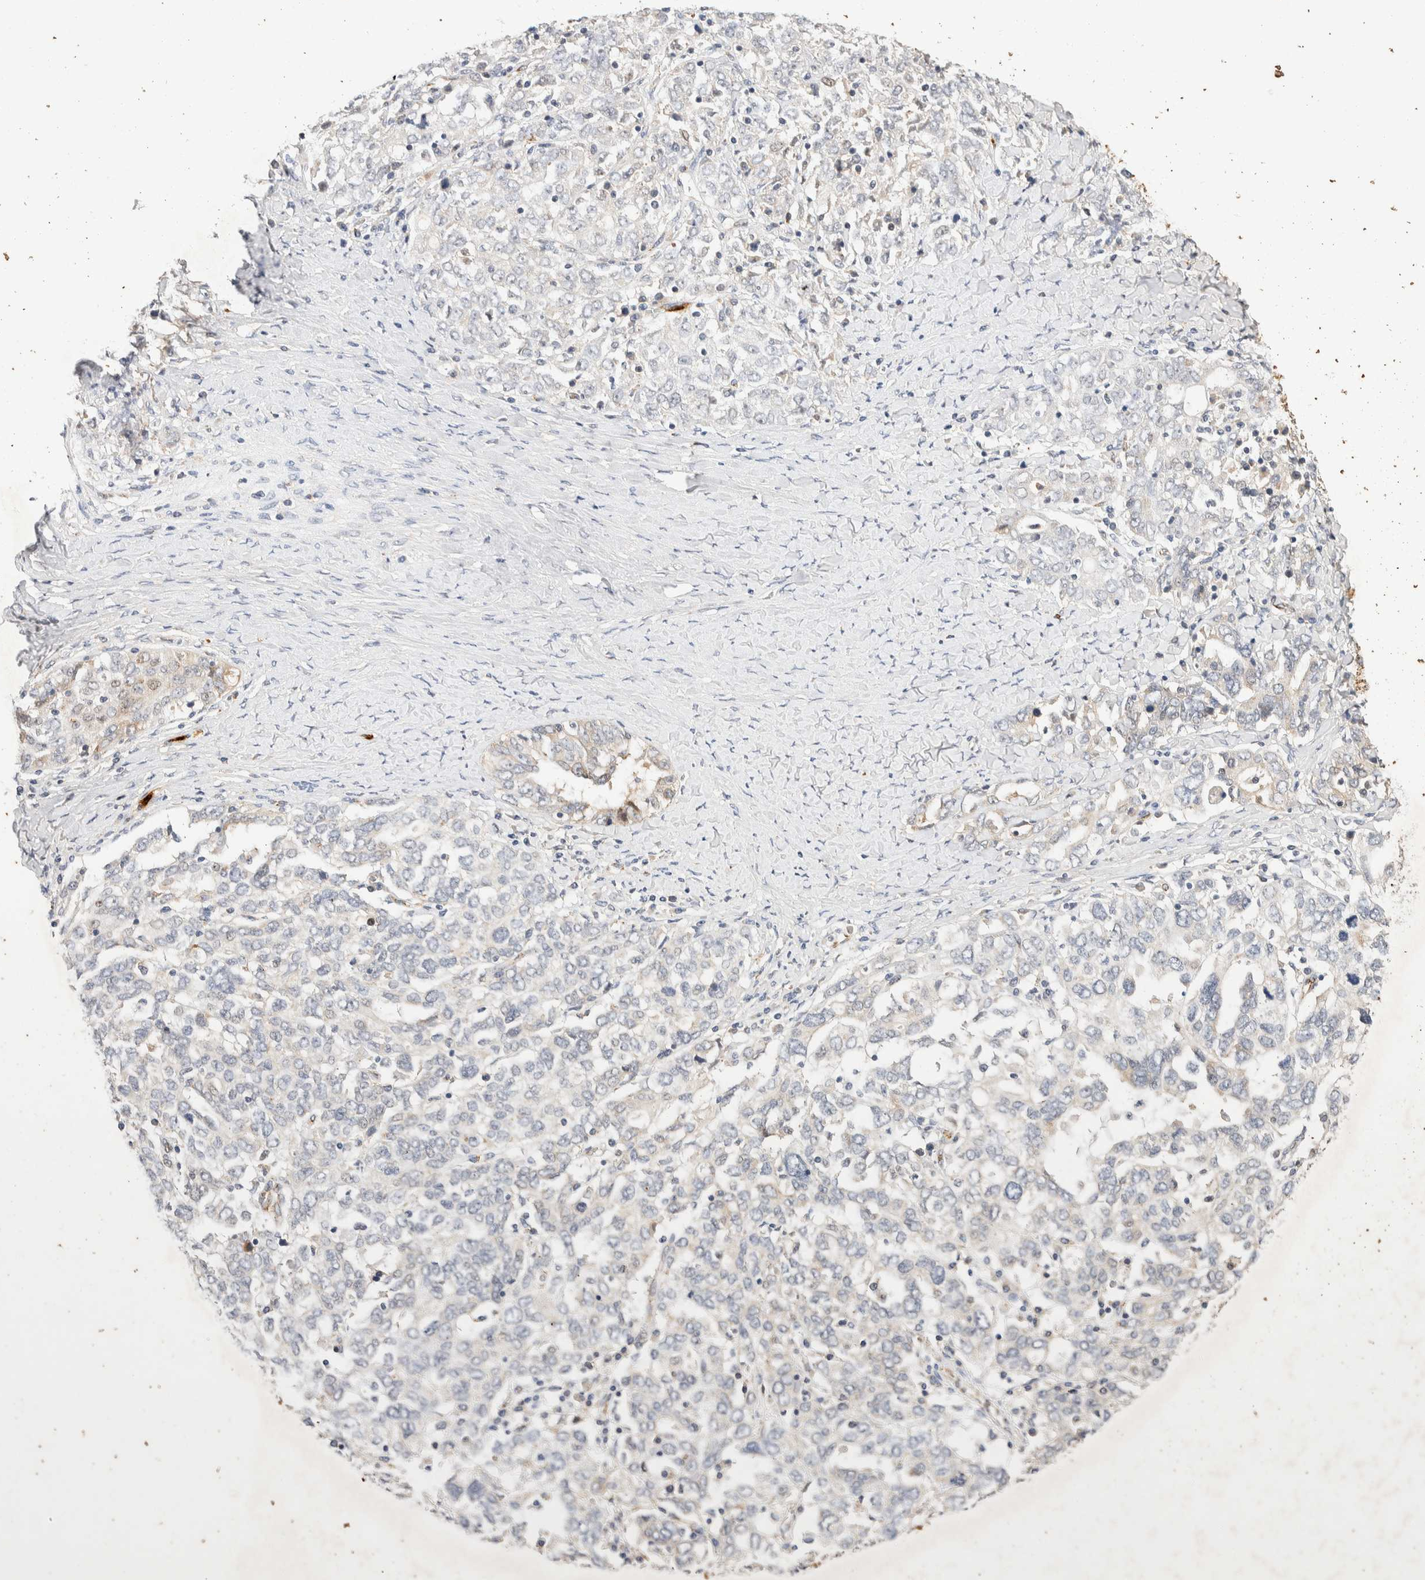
{"staining": {"intensity": "negative", "quantity": "none", "location": "none"}, "tissue": "ovarian cancer", "cell_type": "Tumor cells", "image_type": "cancer", "snomed": [{"axis": "morphology", "description": "Carcinoma, endometroid"}, {"axis": "topography", "description": "Ovary"}], "caption": "This is an immunohistochemistry (IHC) image of human ovarian cancer. There is no positivity in tumor cells.", "gene": "NSMAF", "patient": {"sex": "female", "age": 62}}